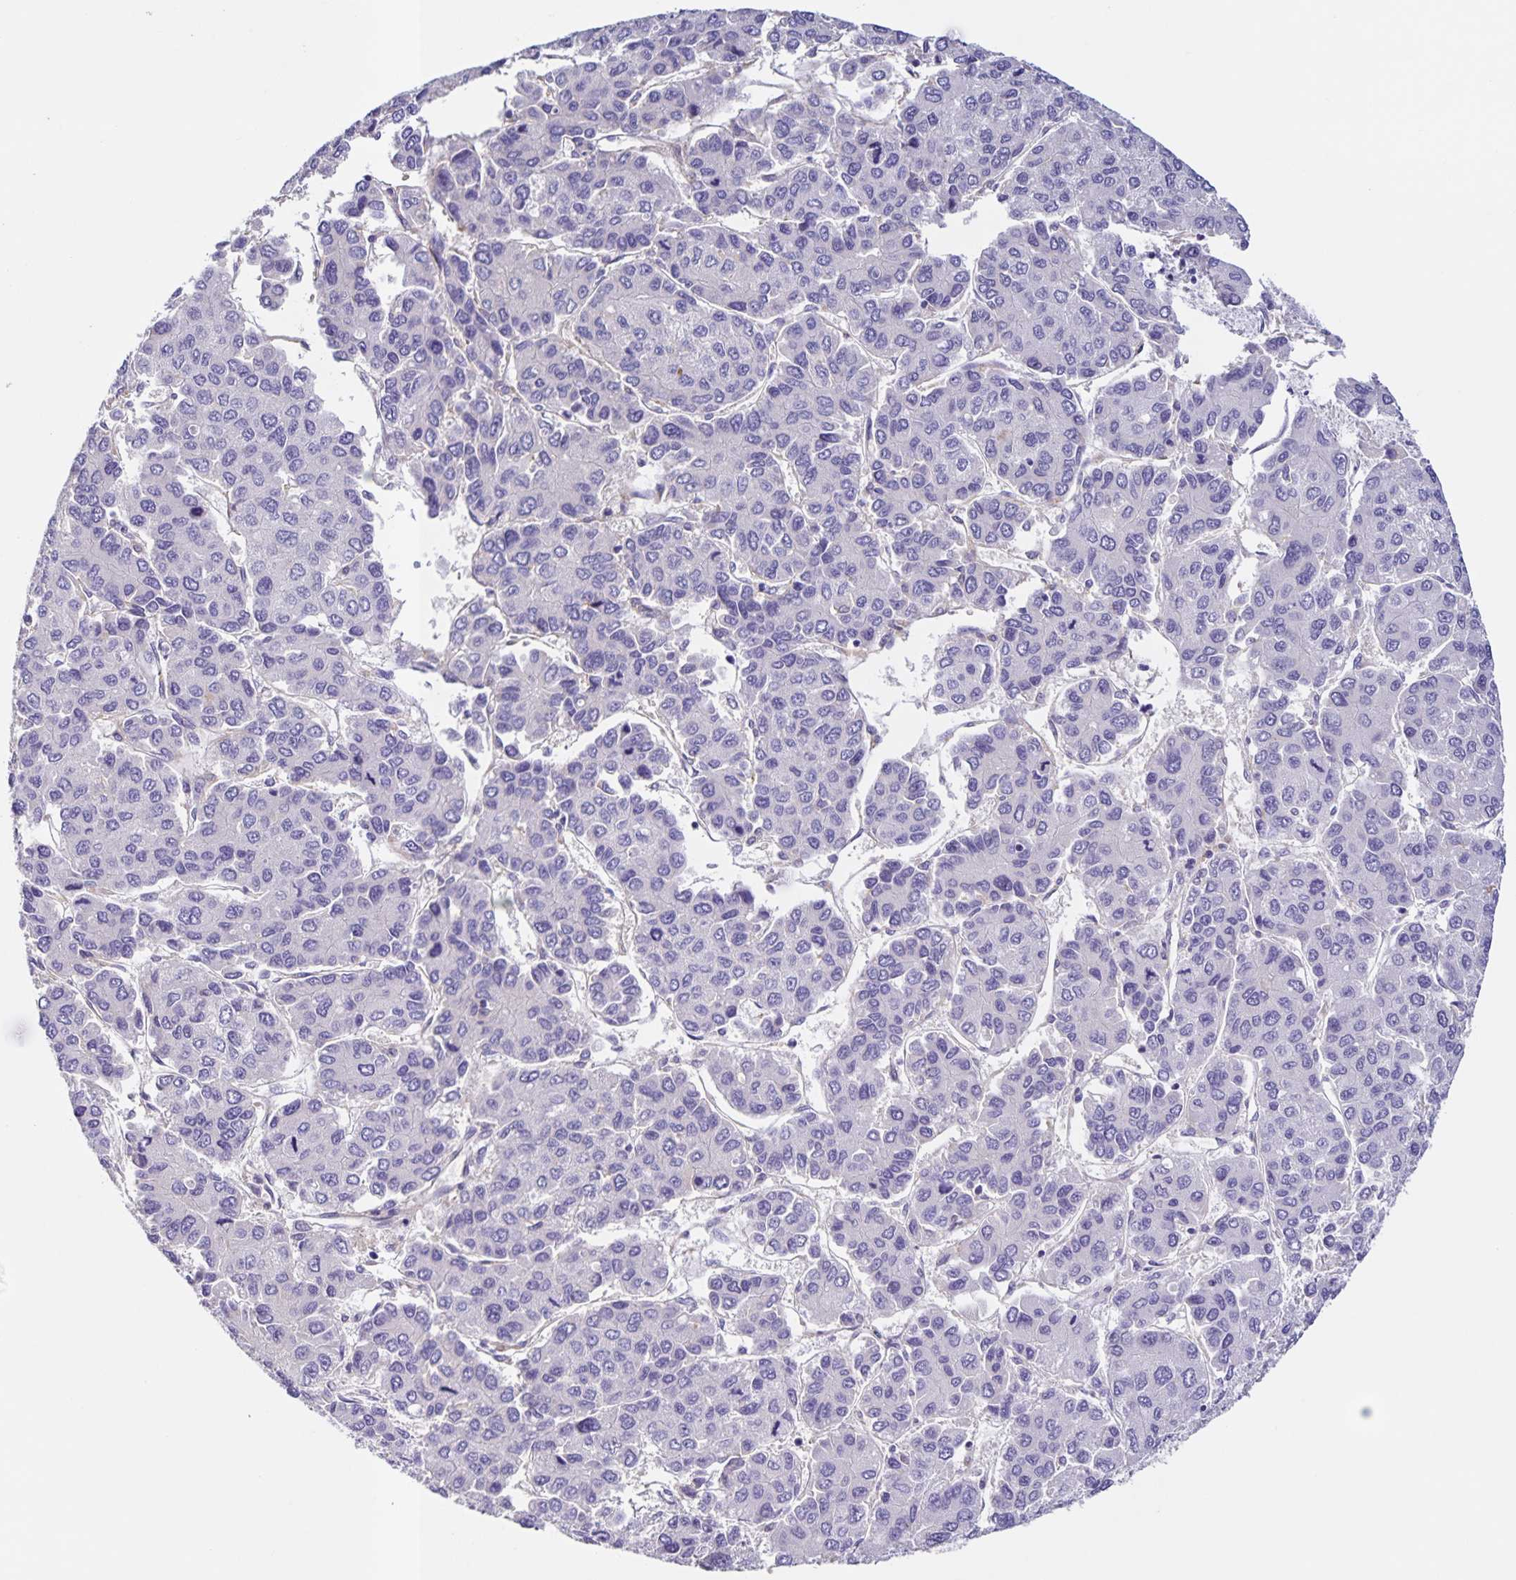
{"staining": {"intensity": "negative", "quantity": "none", "location": "none"}, "tissue": "liver cancer", "cell_type": "Tumor cells", "image_type": "cancer", "snomed": [{"axis": "morphology", "description": "Carcinoma, Hepatocellular, NOS"}, {"axis": "topography", "description": "Liver"}], "caption": "This photomicrograph is of liver cancer stained with IHC to label a protein in brown with the nuclei are counter-stained blue. There is no expression in tumor cells.", "gene": "BOLL", "patient": {"sex": "female", "age": 66}}